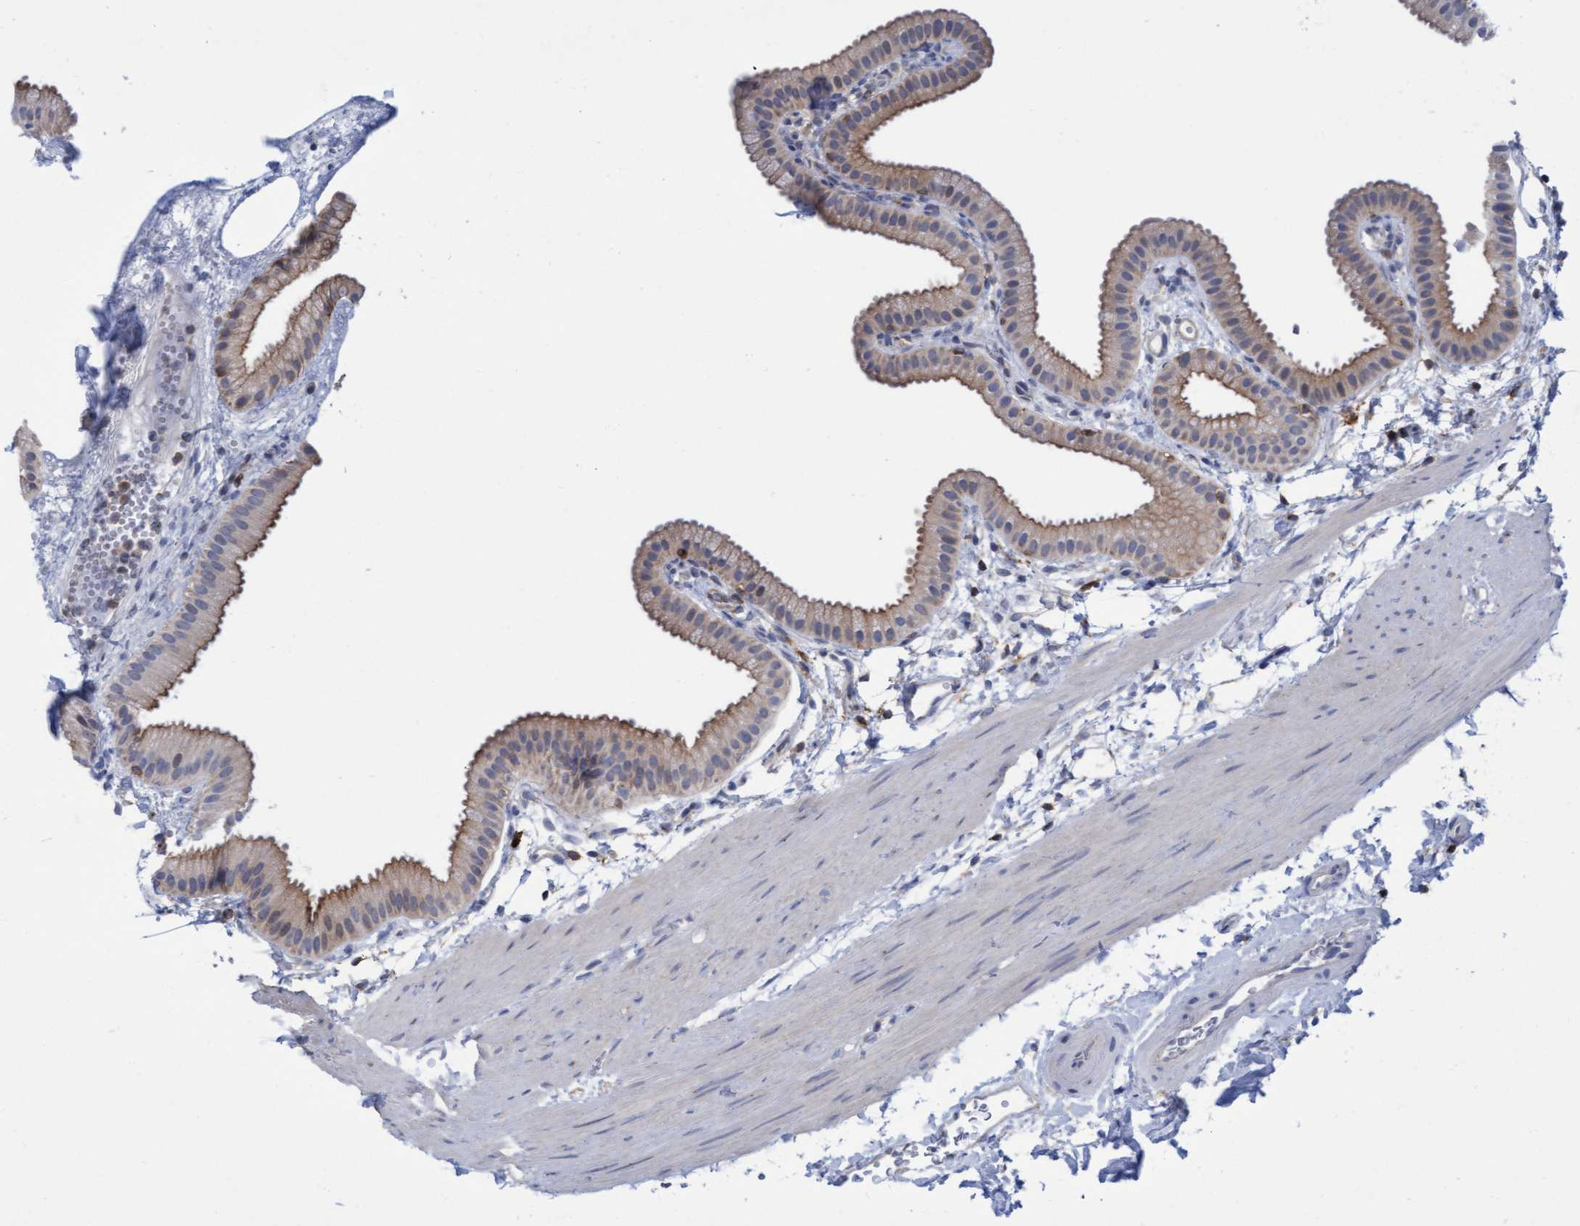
{"staining": {"intensity": "weak", "quantity": "25%-75%", "location": "cytoplasmic/membranous"}, "tissue": "gallbladder", "cell_type": "Glandular cells", "image_type": "normal", "snomed": [{"axis": "morphology", "description": "Normal tissue, NOS"}, {"axis": "topography", "description": "Gallbladder"}], "caption": "Immunohistochemistry (IHC) (DAB) staining of normal gallbladder shows weak cytoplasmic/membranous protein expression in approximately 25%-75% of glandular cells.", "gene": "FNBP1", "patient": {"sex": "female", "age": 64}}